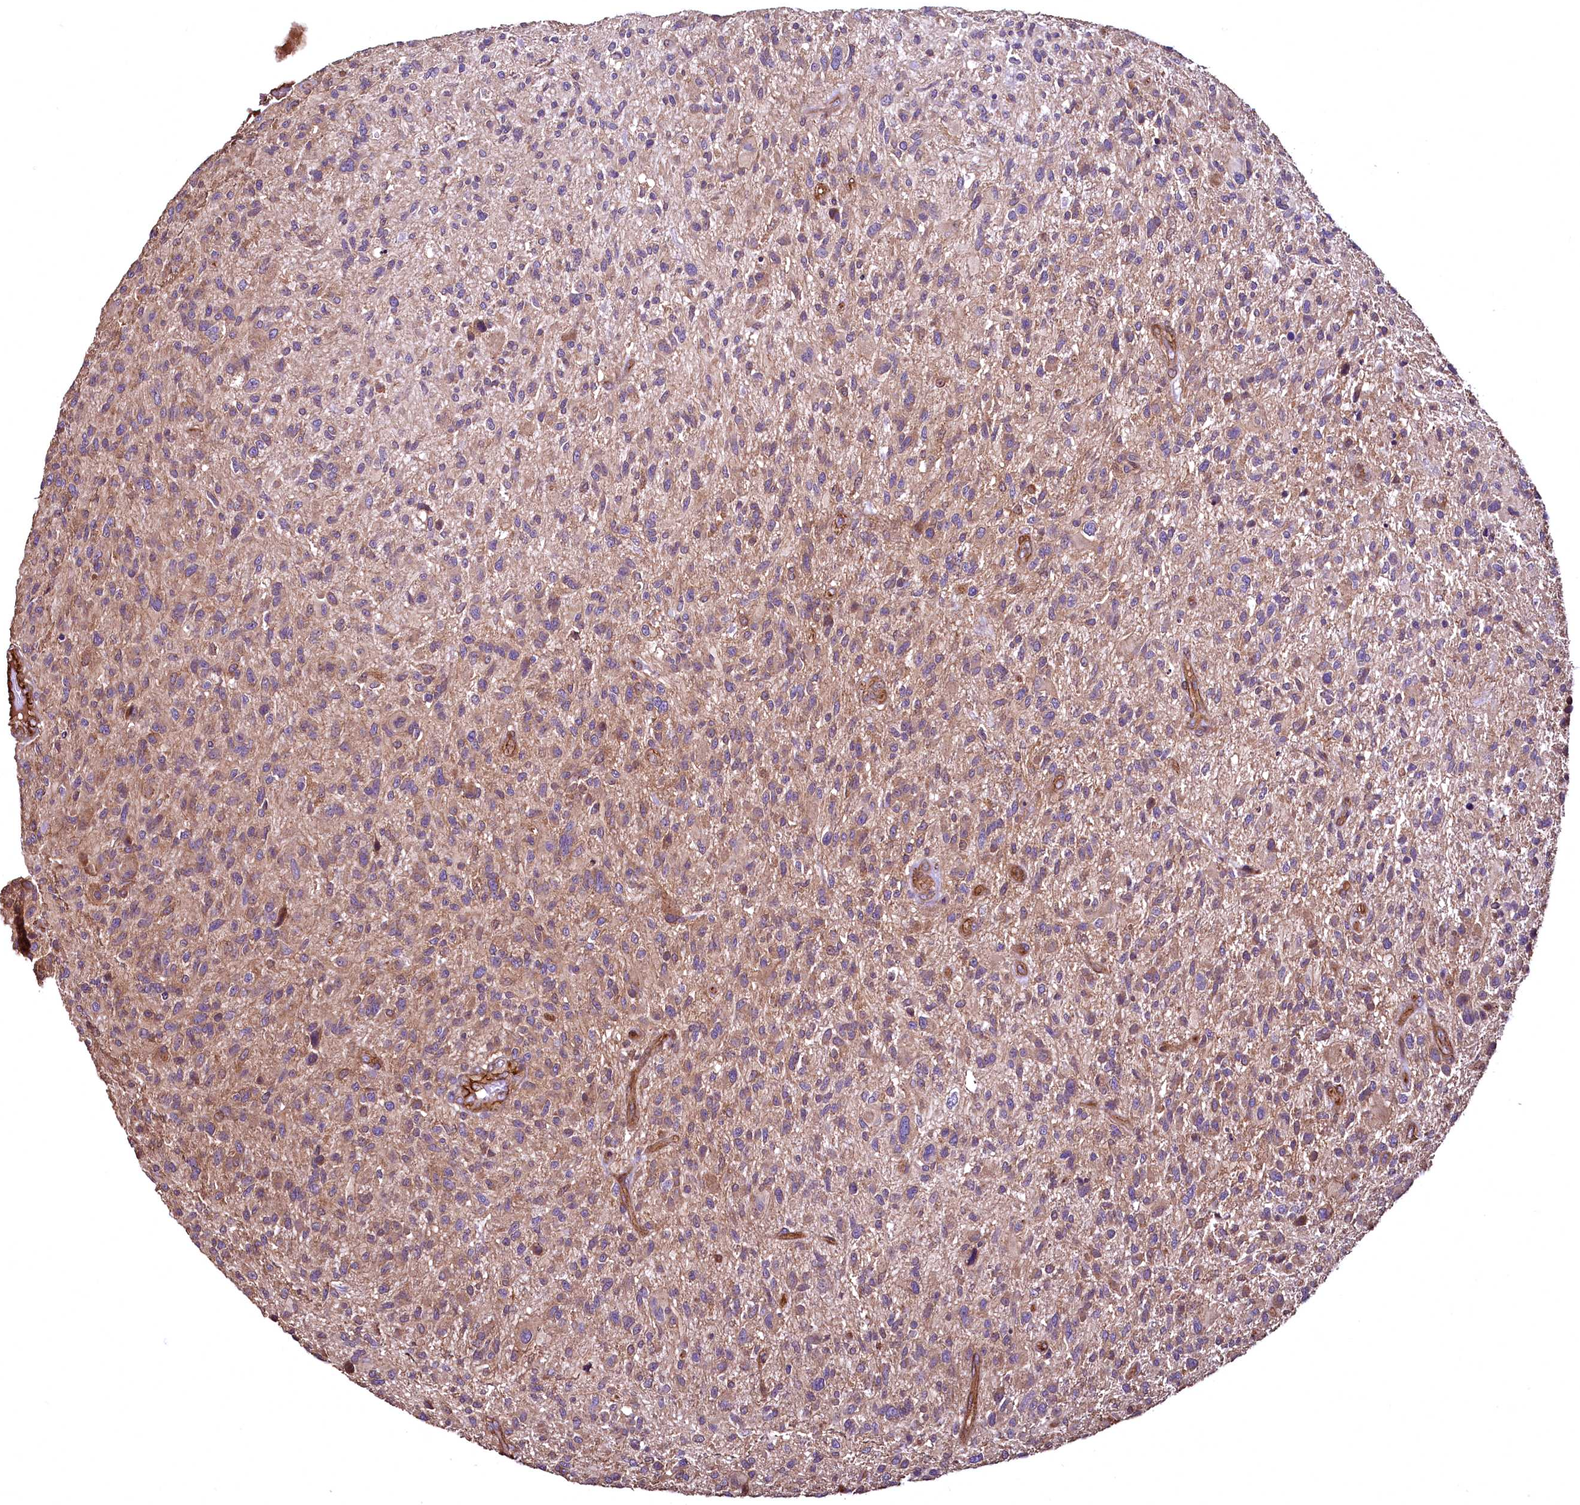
{"staining": {"intensity": "moderate", "quantity": ">75%", "location": "cytoplasmic/membranous"}, "tissue": "glioma", "cell_type": "Tumor cells", "image_type": "cancer", "snomed": [{"axis": "morphology", "description": "Glioma, malignant, High grade"}, {"axis": "topography", "description": "Brain"}], "caption": "Immunohistochemistry (IHC) photomicrograph of neoplastic tissue: glioma stained using IHC displays medium levels of moderate protein expression localized specifically in the cytoplasmic/membranous of tumor cells, appearing as a cytoplasmic/membranous brown color.", "gene": "TBCEL", "patient": {"sex": "male", "age": 47}}